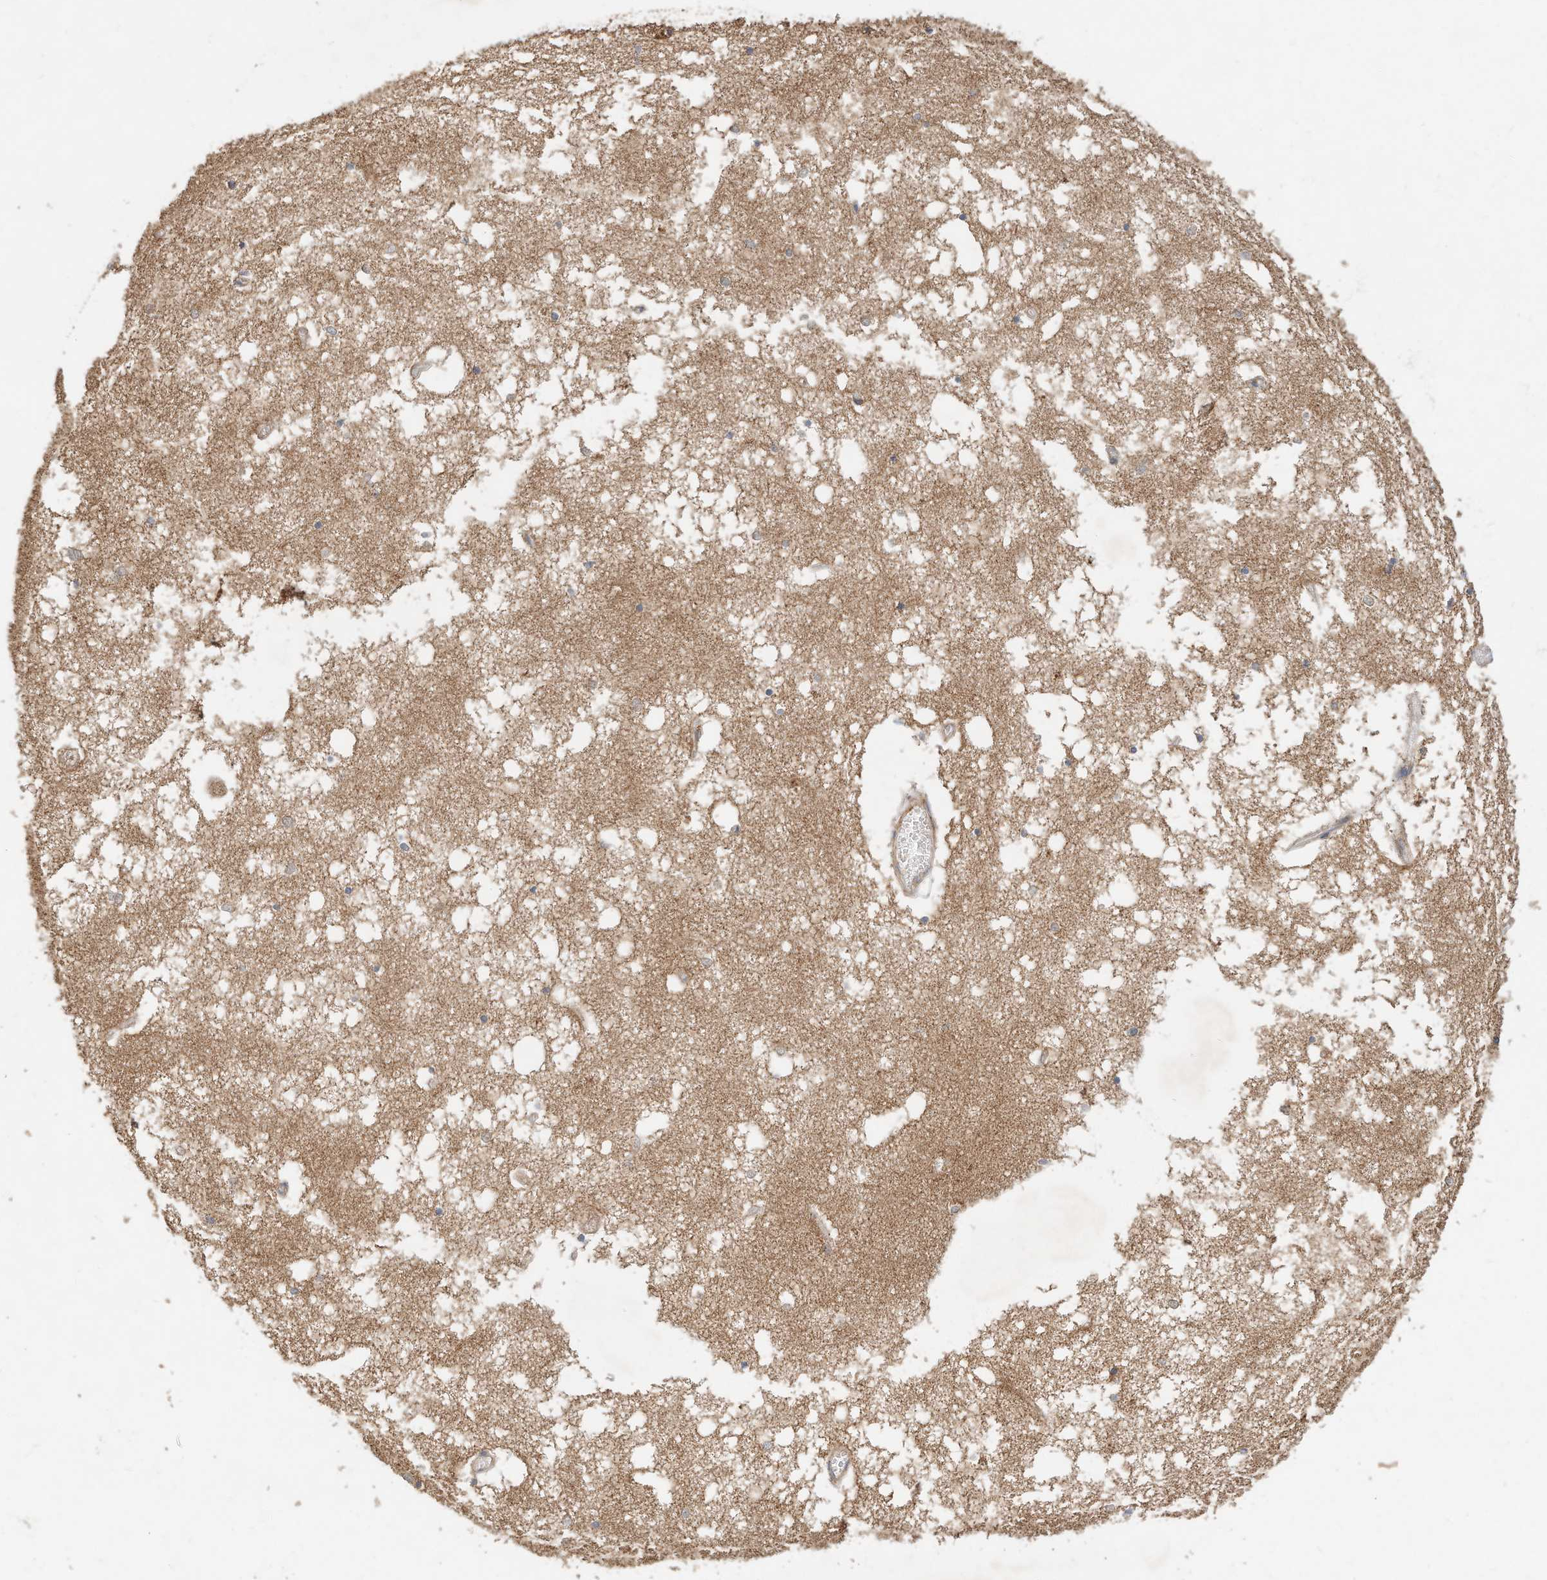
{"staining": {"intensity": "moderate", "quantity": "<25%", "location": "cytoplasmic/membranous"}, "tissue": "hippocampus", "cell_type": "Glial cells", "image_type": "normal", "snomed": [{"axis": "morphology", "description": "Normal tissue, NOS"}, {"axis": "topography", "description": "Hippocampus"}], "caption": "About <25% of glial cells in unremarkable human hippocampus reveal moderate cytoplasmic/membranous protein positivity as visualized by brown immunohistochemical staining.", "gene": "CPAMD8", "patient": {"sex": "male", "age": 70}}